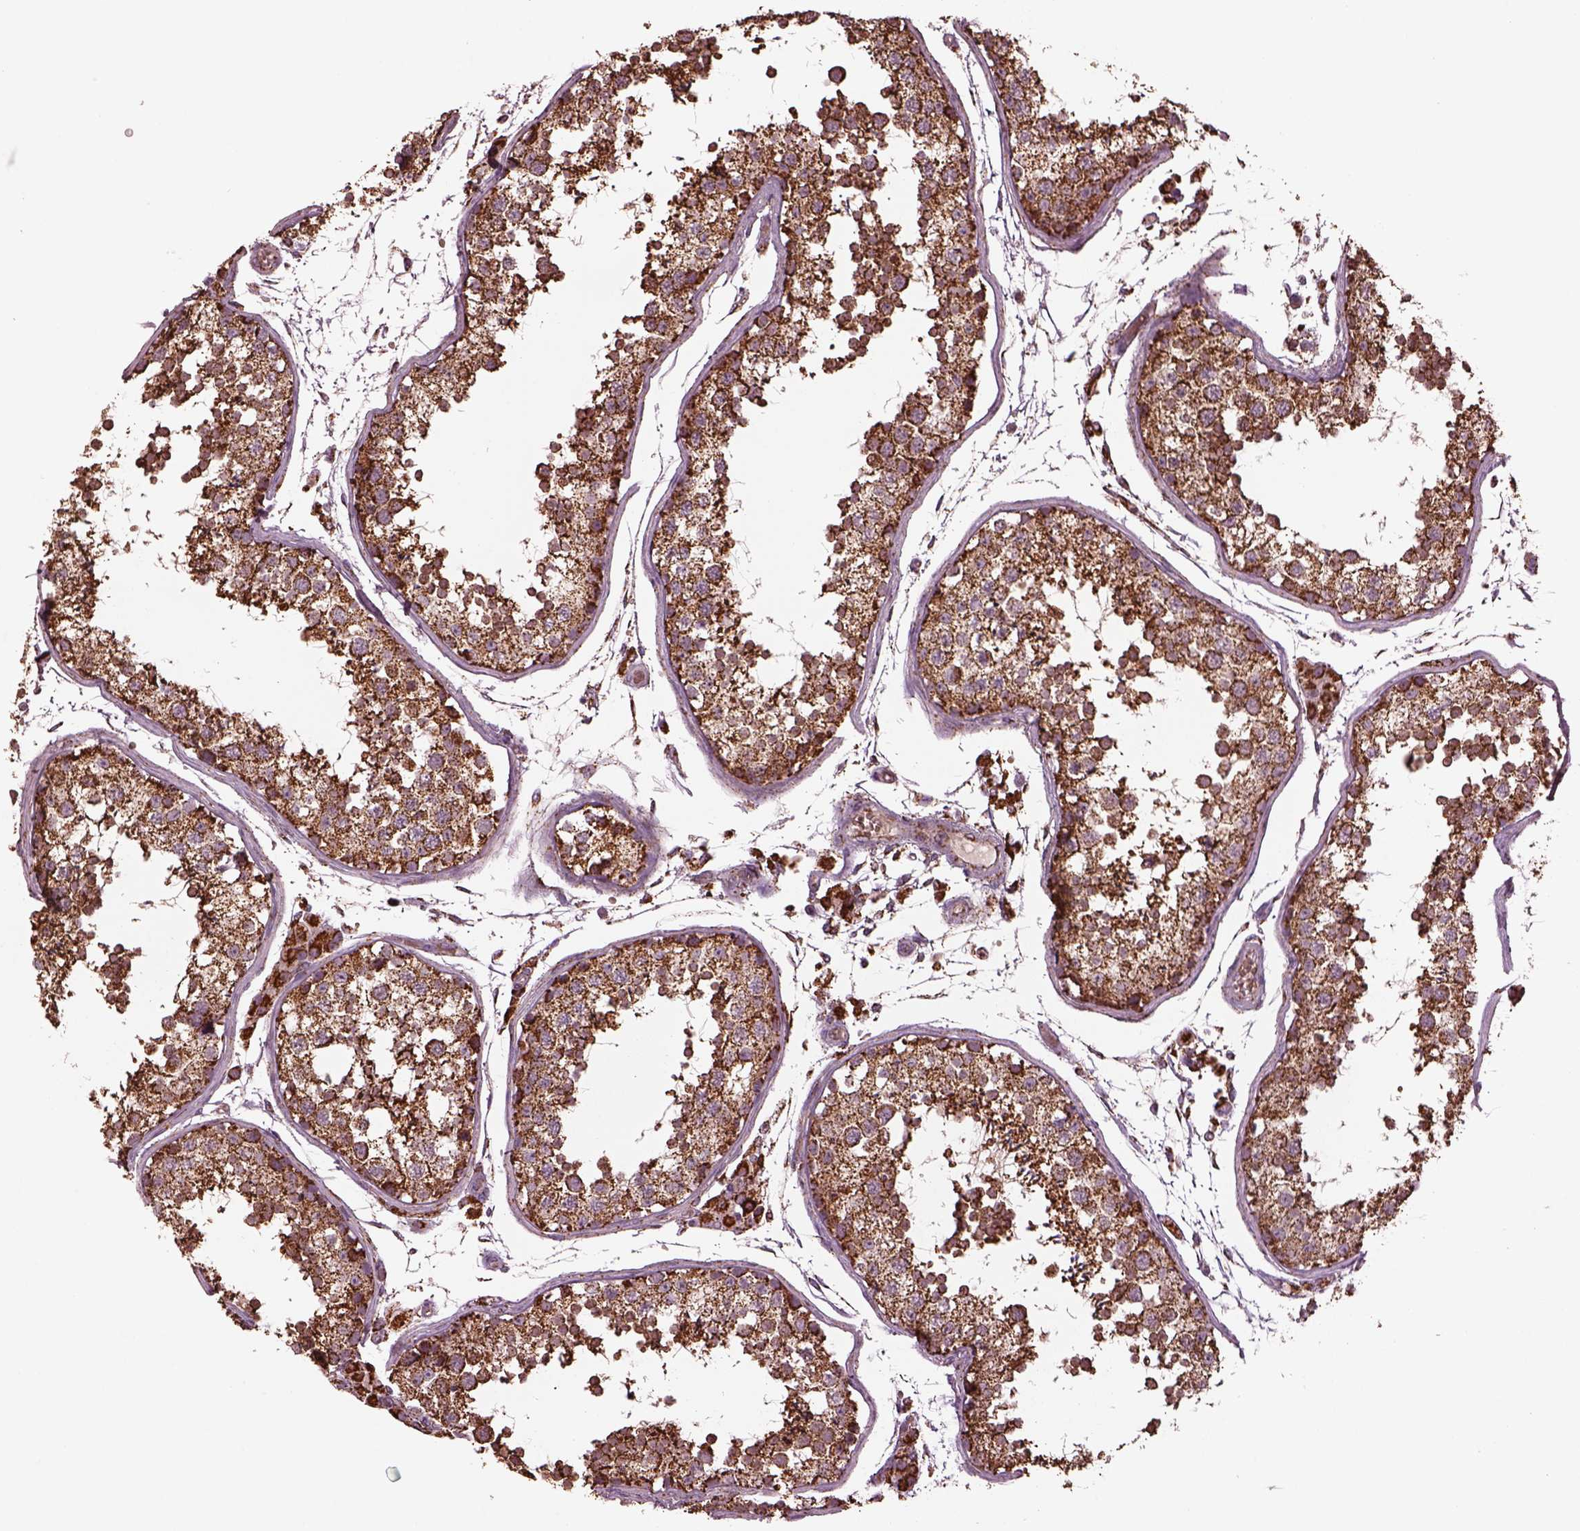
{"staining": {"intensity": "strong", "quantity": ">75%", "location": "cytoplasmic/membranous"}, "tissue": "testis", "cell_type": "Cells in seminiferous ducts", "image_type": "normal", "snomed": [{"axis": "morphology", "description": "Normal tissue, NOS"}, {"axis": "topography", "description": "Testis"}], "caption": "Strong cytoplasmic/membranous expression for a protein is seen in about >75% of cells in seminiferous ducts of normal testis using immunohistochemistry.", "gene": "TMEM254", "patient": {"sex": "male", "age": 29}}